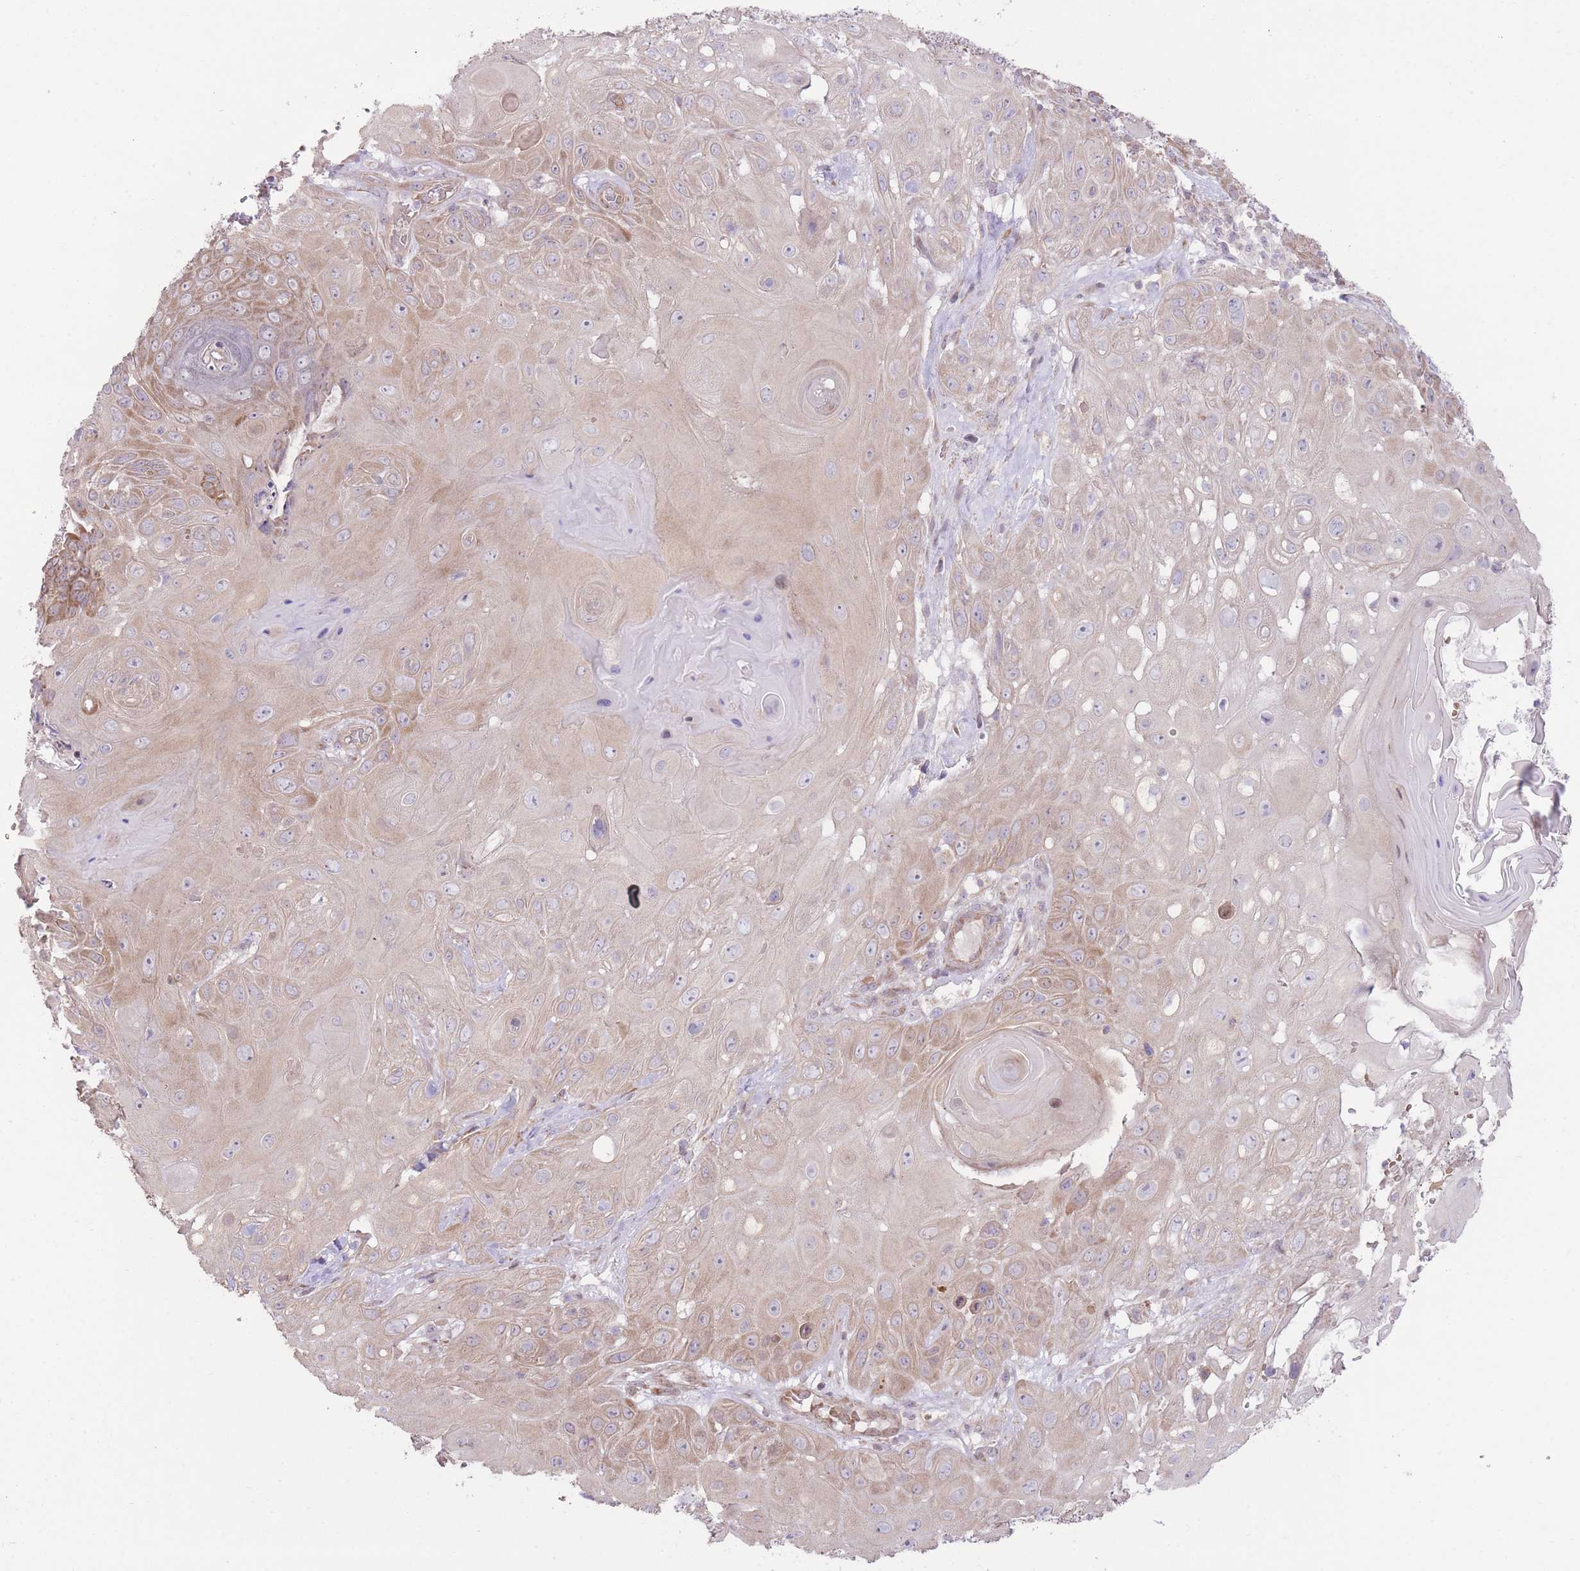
{"staining": {"intensity": "moderate", "quantity": "<25%", "location": "cytoplasmic/membranous"}, "tissue": "skin cancer", "cell_type": "Tumor cells", "image_type": "cancer", "snomed": [{"axis": "morphology", "description": "Normal tissue, NOS"}, {"axis": "morphology", "description": "Squamous cell carcinoma, NOS"}, {"axis": "topography", "description": "Skin"}, {"axis": "topography", "description": "Cartilage tissue"}], "caption": "This image demonstrates immunohistochemistry staining of squamous cell carcinoma (skin), with low moderate cytoplasmic/membranous staining in approximately <25% of tumor cells.", "gene": "BOLA2B", "patient": {"sex": "female", "age": 79}}